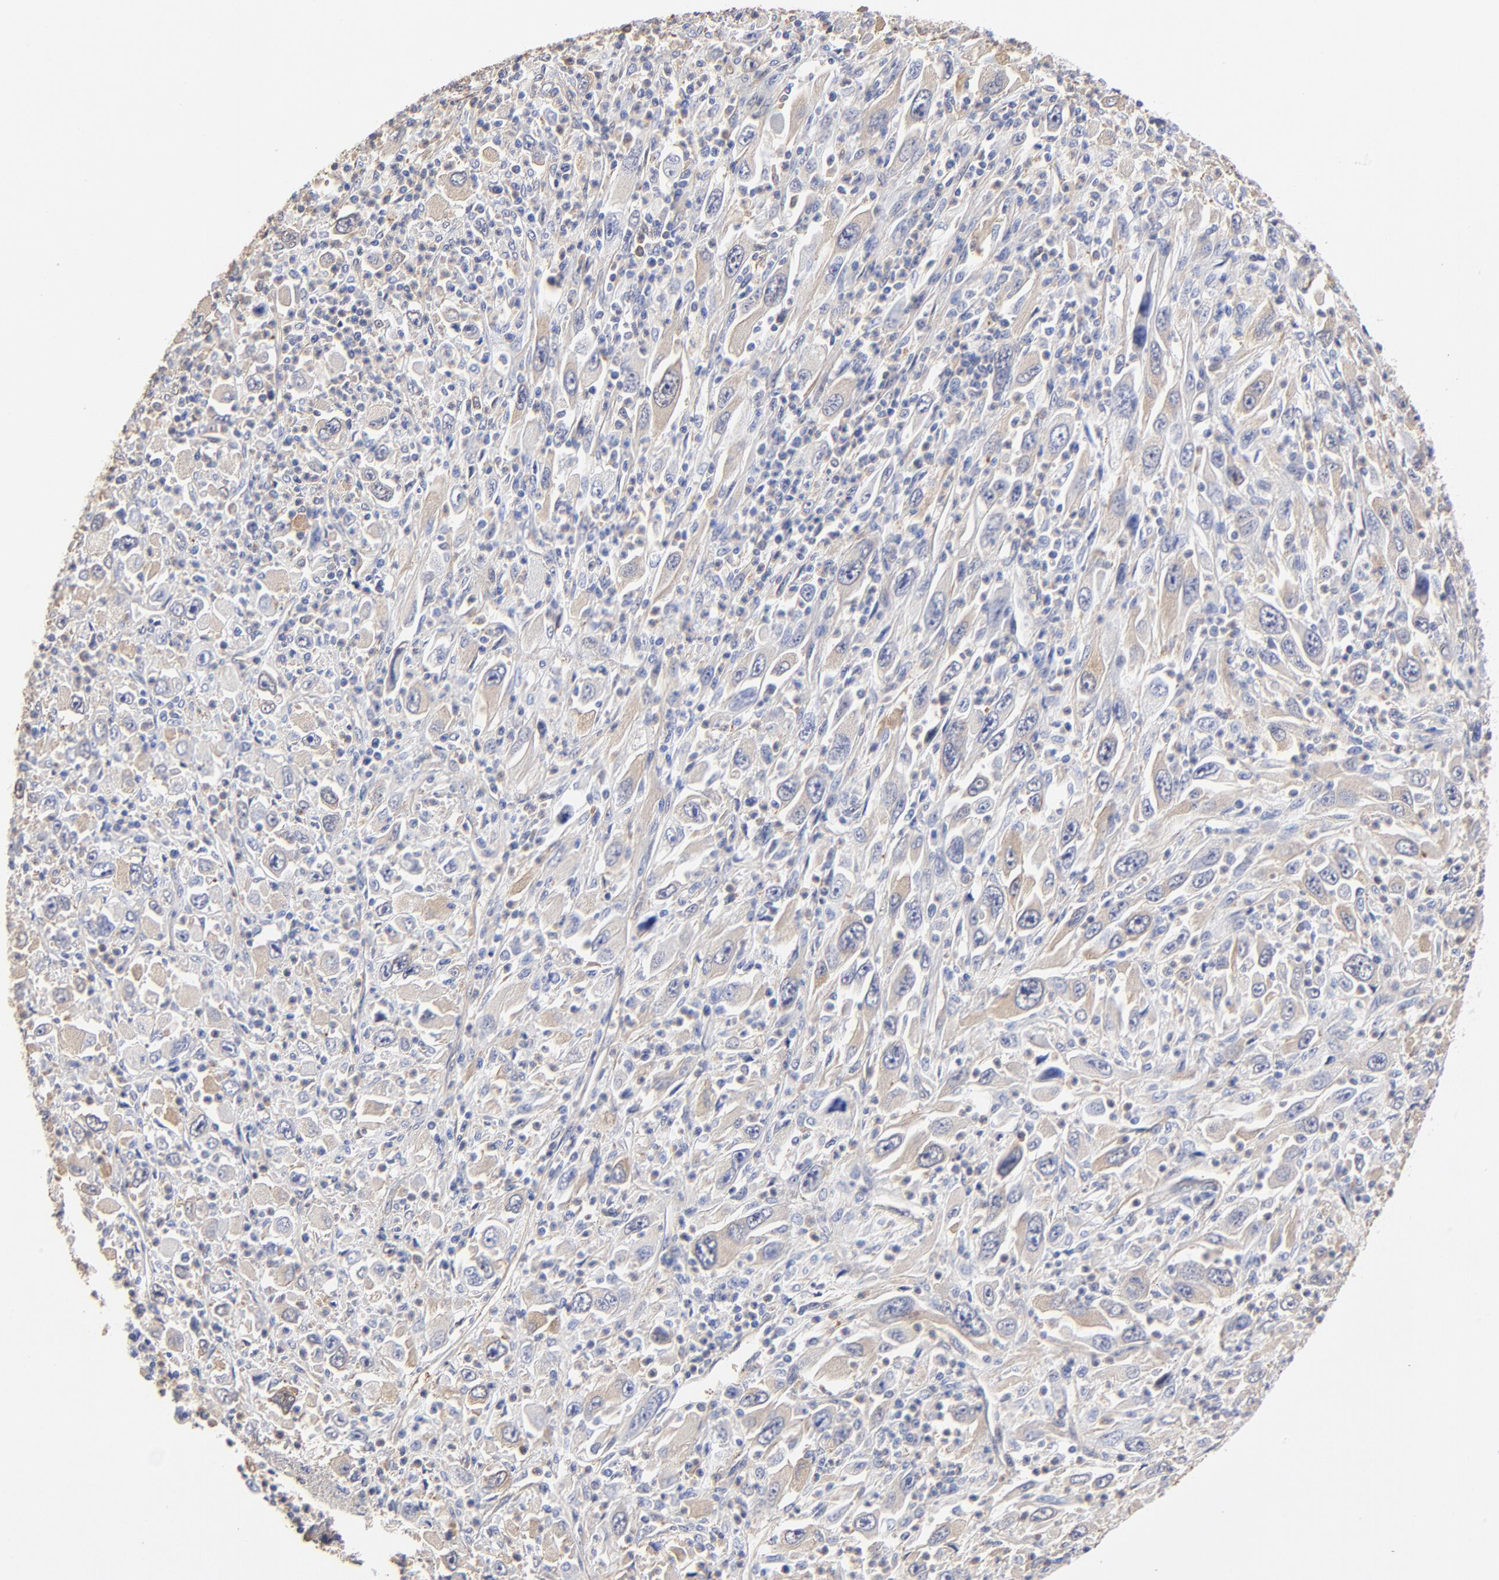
{"staining": {"intensity": "negative", "quantity": "none", "location": "none"}, "tissue": "melanoma", "cell_type": "Tumor cells", "image_type": "cancer", "snomed": [{"axis": "morphology", "description": "Malignant melanoma, Metastatic site"}, {"axis": "topography", "description": "Skin"}], "caption": "A high-resolution photomicrograph shows immunohistochemistry (IHC) staining of malignant melanoma (metastatic site), which displays no significant positivity in tumor cells.", "gene": "TAGLN2", "patient": {"sex": "female", "age": 56}}